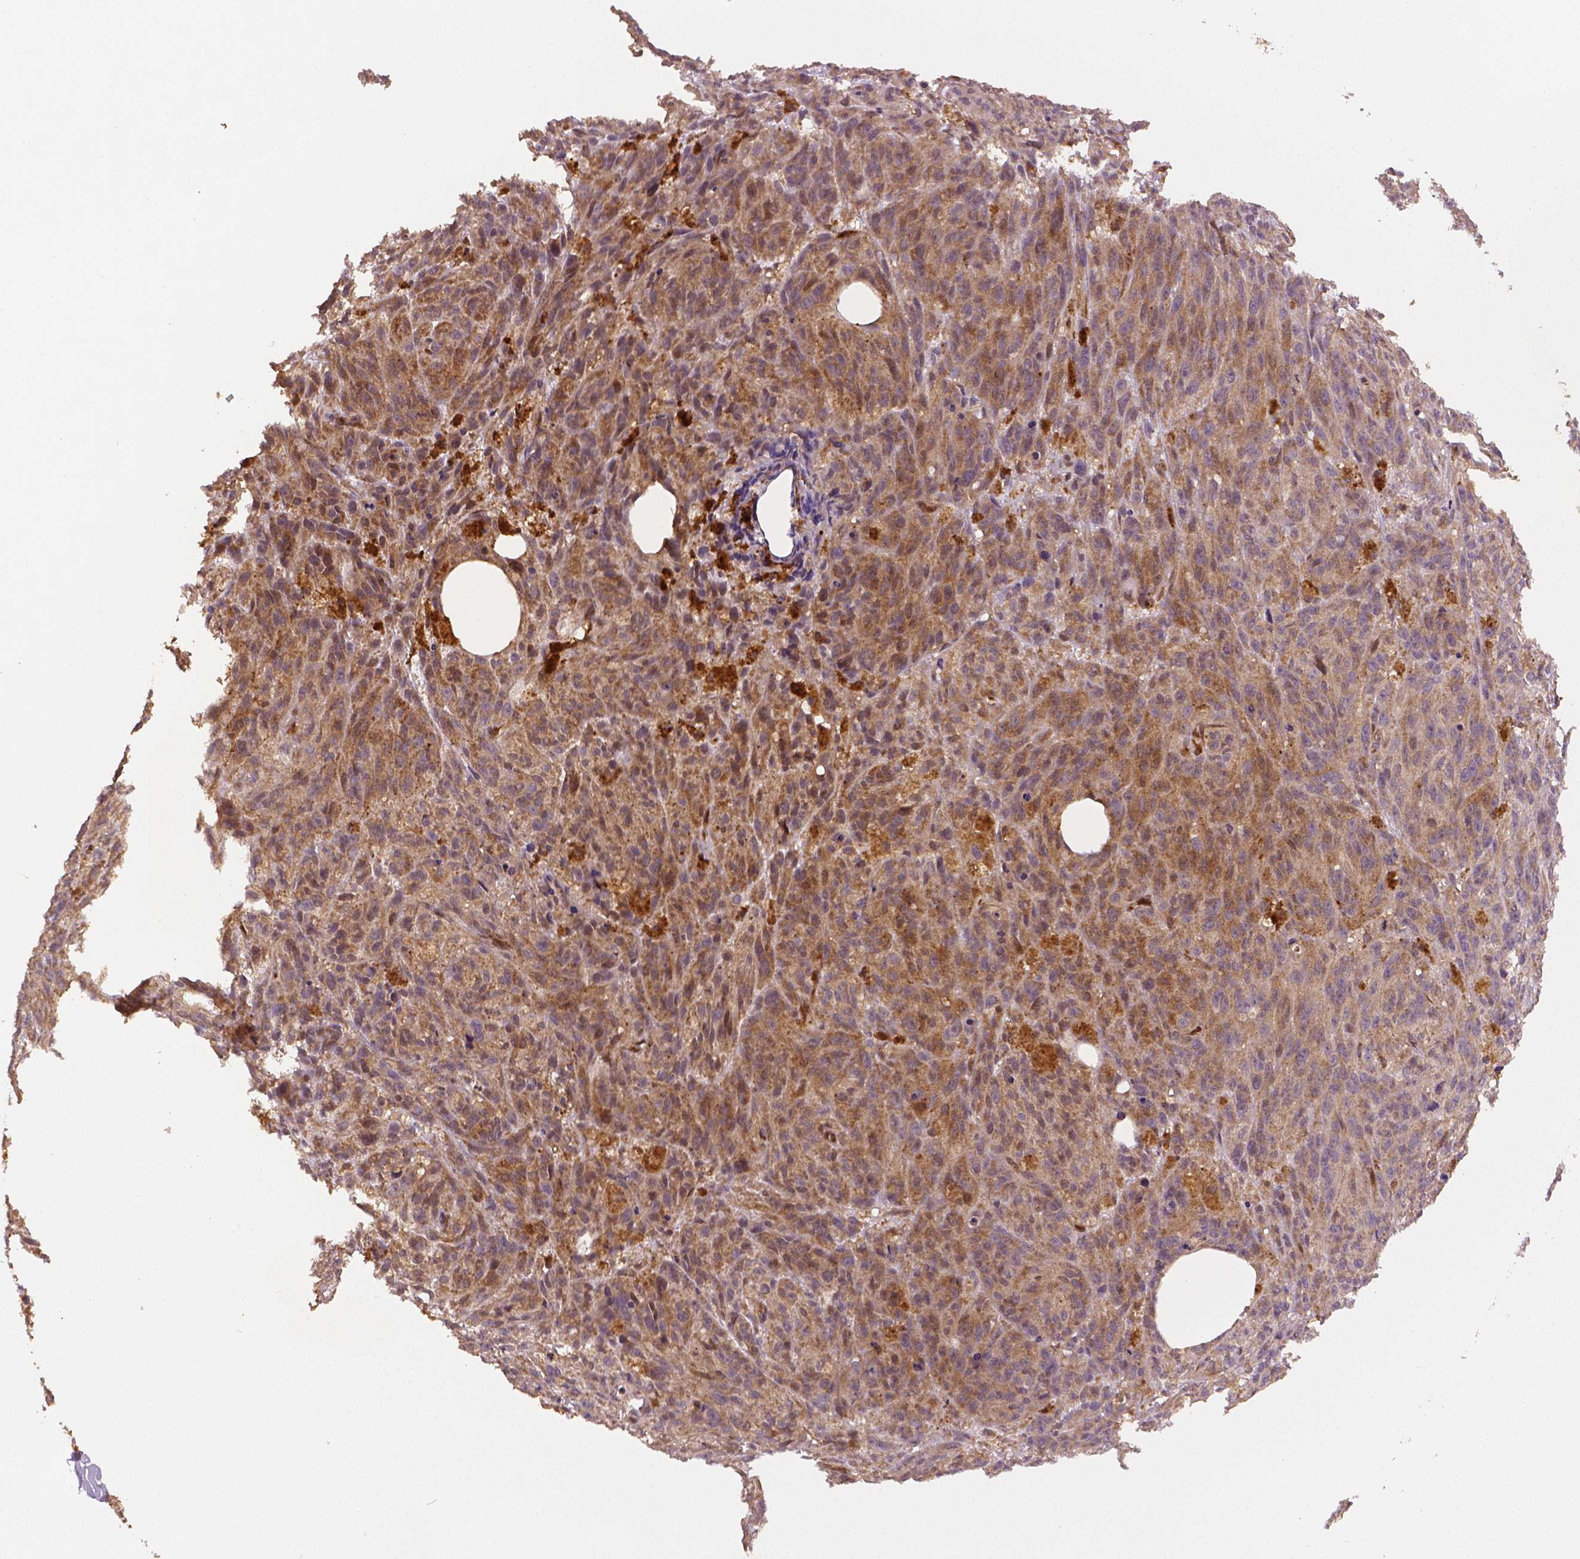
{"staining": {"intensity": "weak", "quantity": "25%-75%", "location": "cytoplasmic/membranous"}, "tissue": "melanoma", "cell_type": "Tumor cells", "image_type": "cancer", "snomed": [{"axis": "morphology", "description": "Malignant melanoma, NOS"}, {"axis": "topography", "description": "Skin"}], "caption": "Weak cytoplasmic/membranous expression is present in about 25%-75% of tumor cells in melanoma.", "gene": "STAT3", "patient": {"sex": "female", "age": 34}}